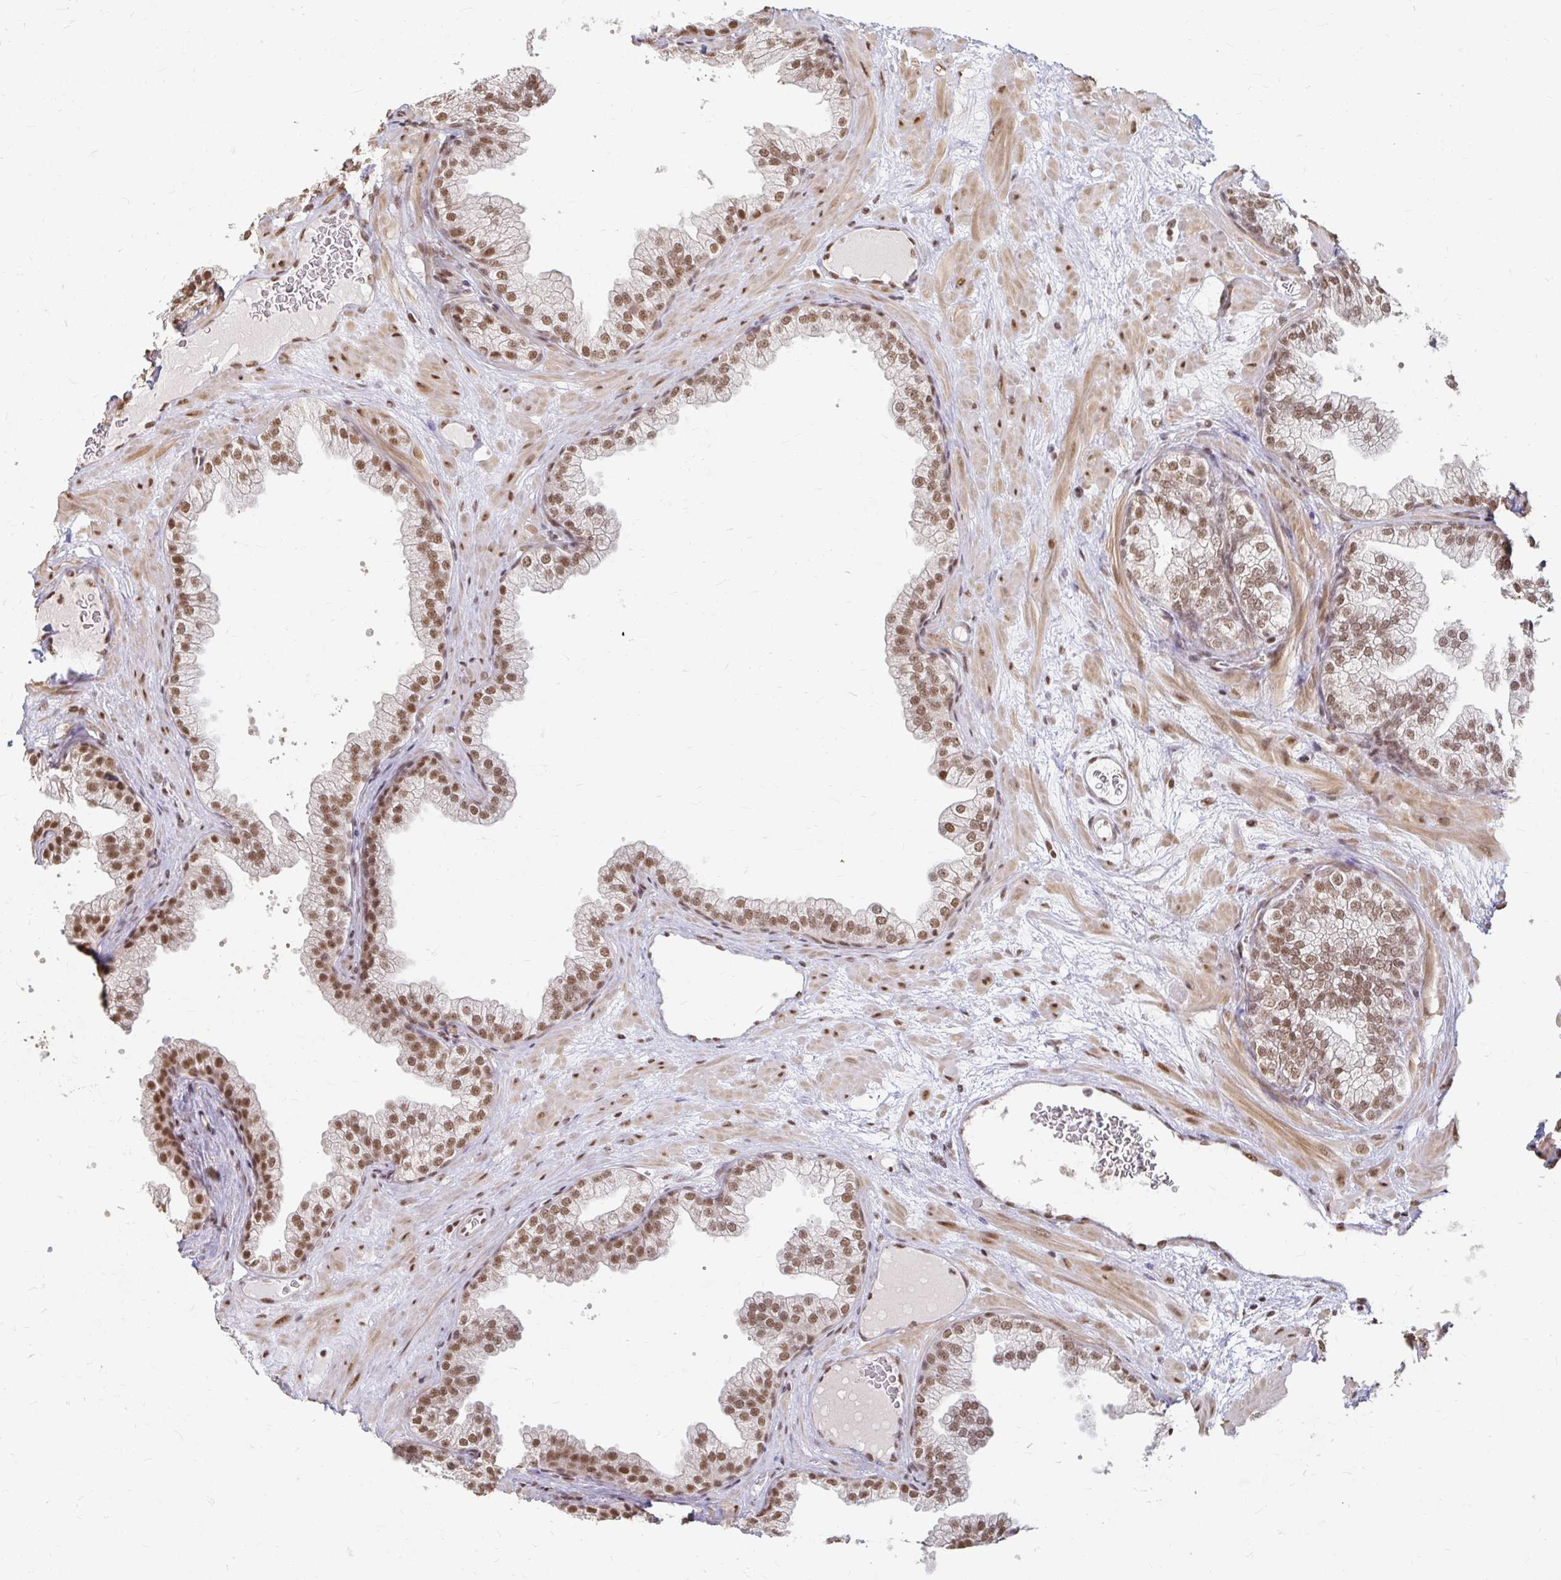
{"staining": {"intensity": "moderate", "quantity": ">75%", "location": "nuclear"}, "tissue": "prostate", "cell_type": "Glandular cells", "image_type": "normal", "snomed": [{"axis": "morphology", "description": "Normal tissue, NOS"}, {"axis": "topography", "description": "Prostate"}], "caption": "Immunohistochemical staining of normal human prostate demonstrates >75% levels of moderate nuclear protein expression in approximately >75% of glandular cells.", "gene": "HNRNPU", "patient": {"sex": "male", "age": 37}}